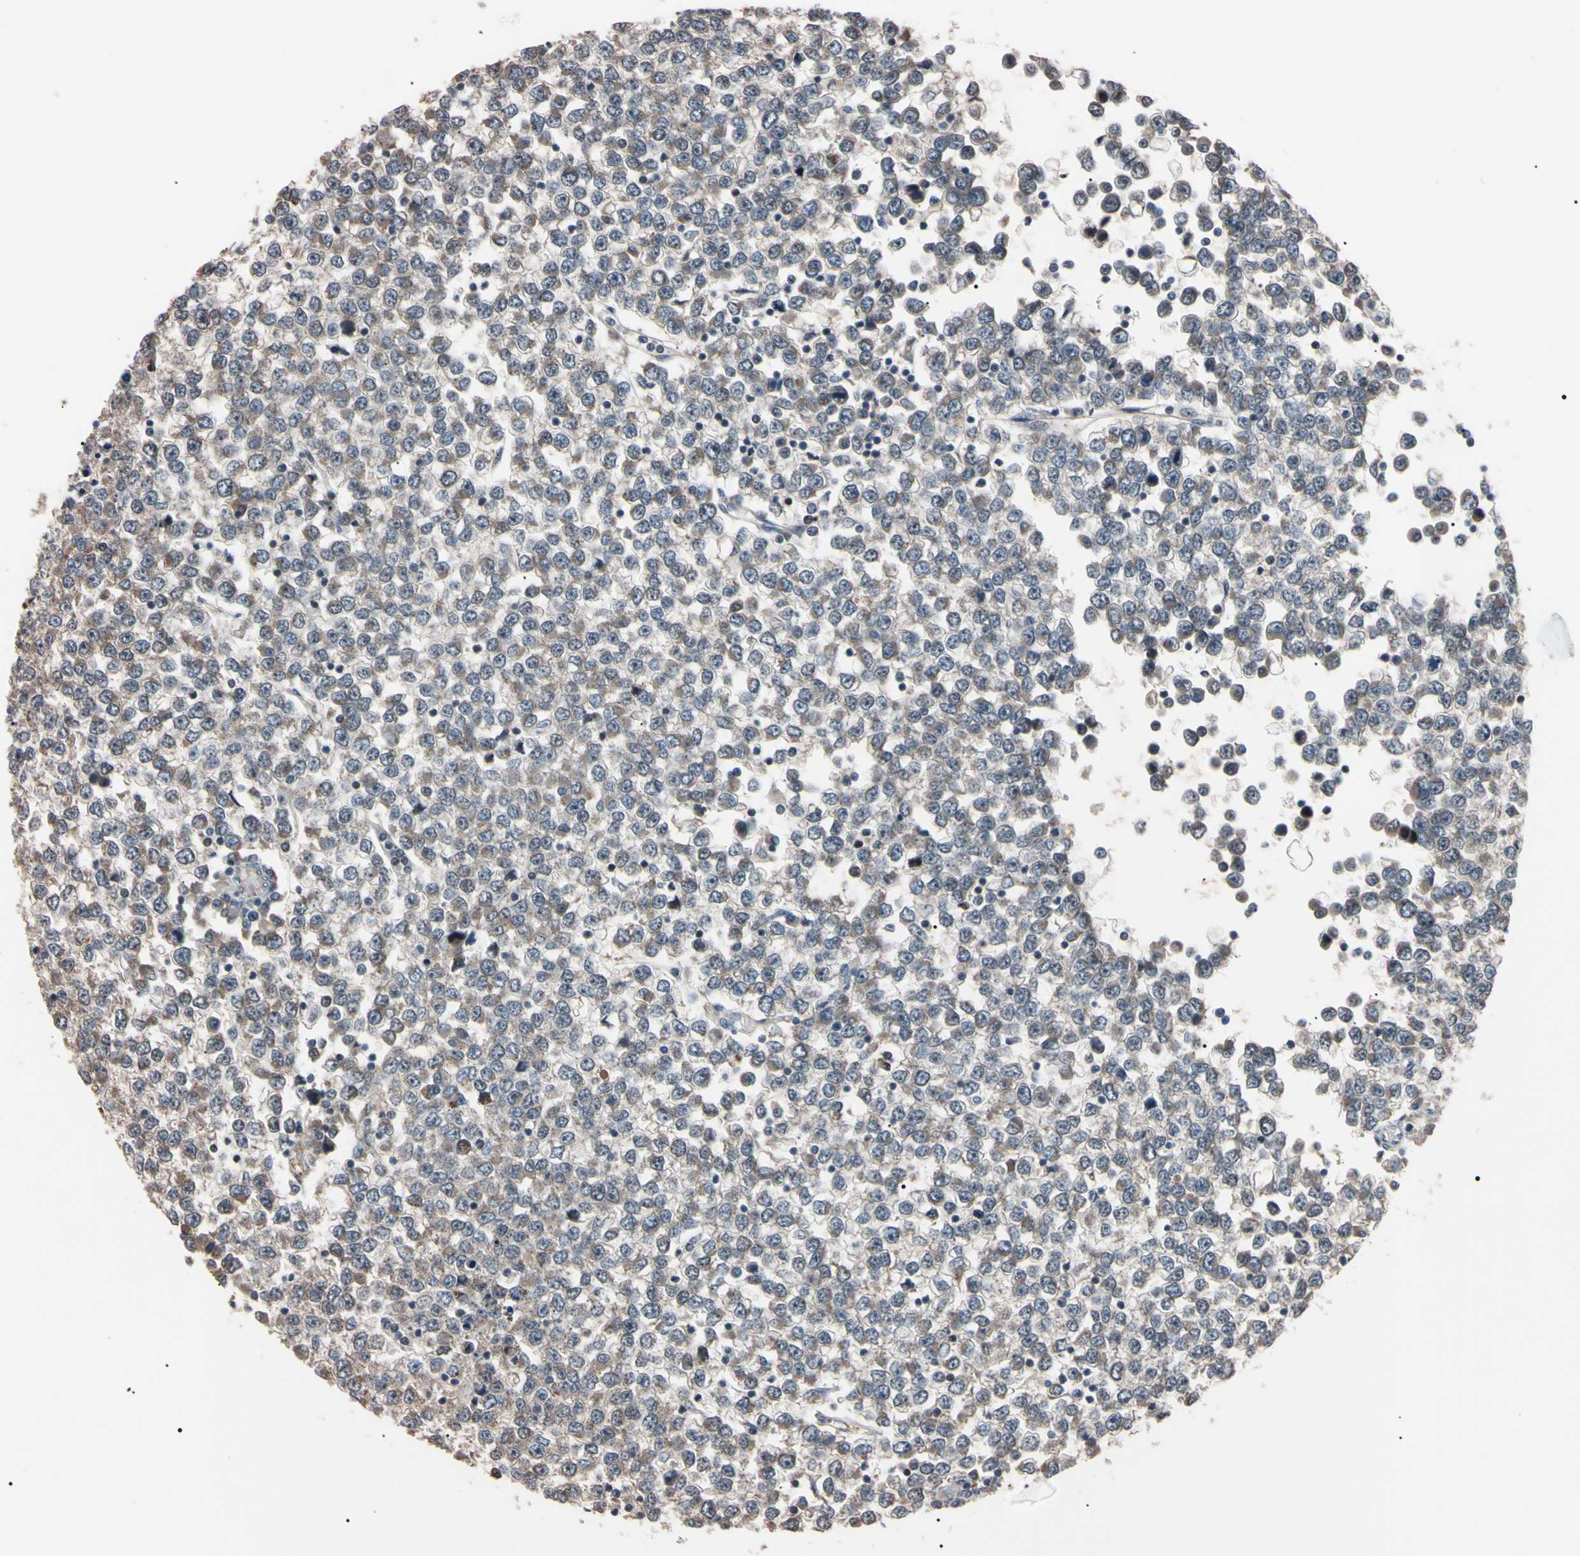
{"staining": {"intensity": "weak", "quantity": ">75%", "location": "cytoplasmic/membranous"}, "tissue": "testis cancer", "cell_type": "Tumor cells", "image_type": "cancer", "snomed": [{"axis": "morphology", "description": "Seminoma, NOS"}, {"axis": "topography", "description": "Testis"}], "caption": "This is a photomicrograph of immunohistochemistry staining of testis cancer, which shows weak expression in the cytoplasmic/membranous of tumor cells.", "gene": "TRAF5", "patient": {"sex": "male", "age": 65}}